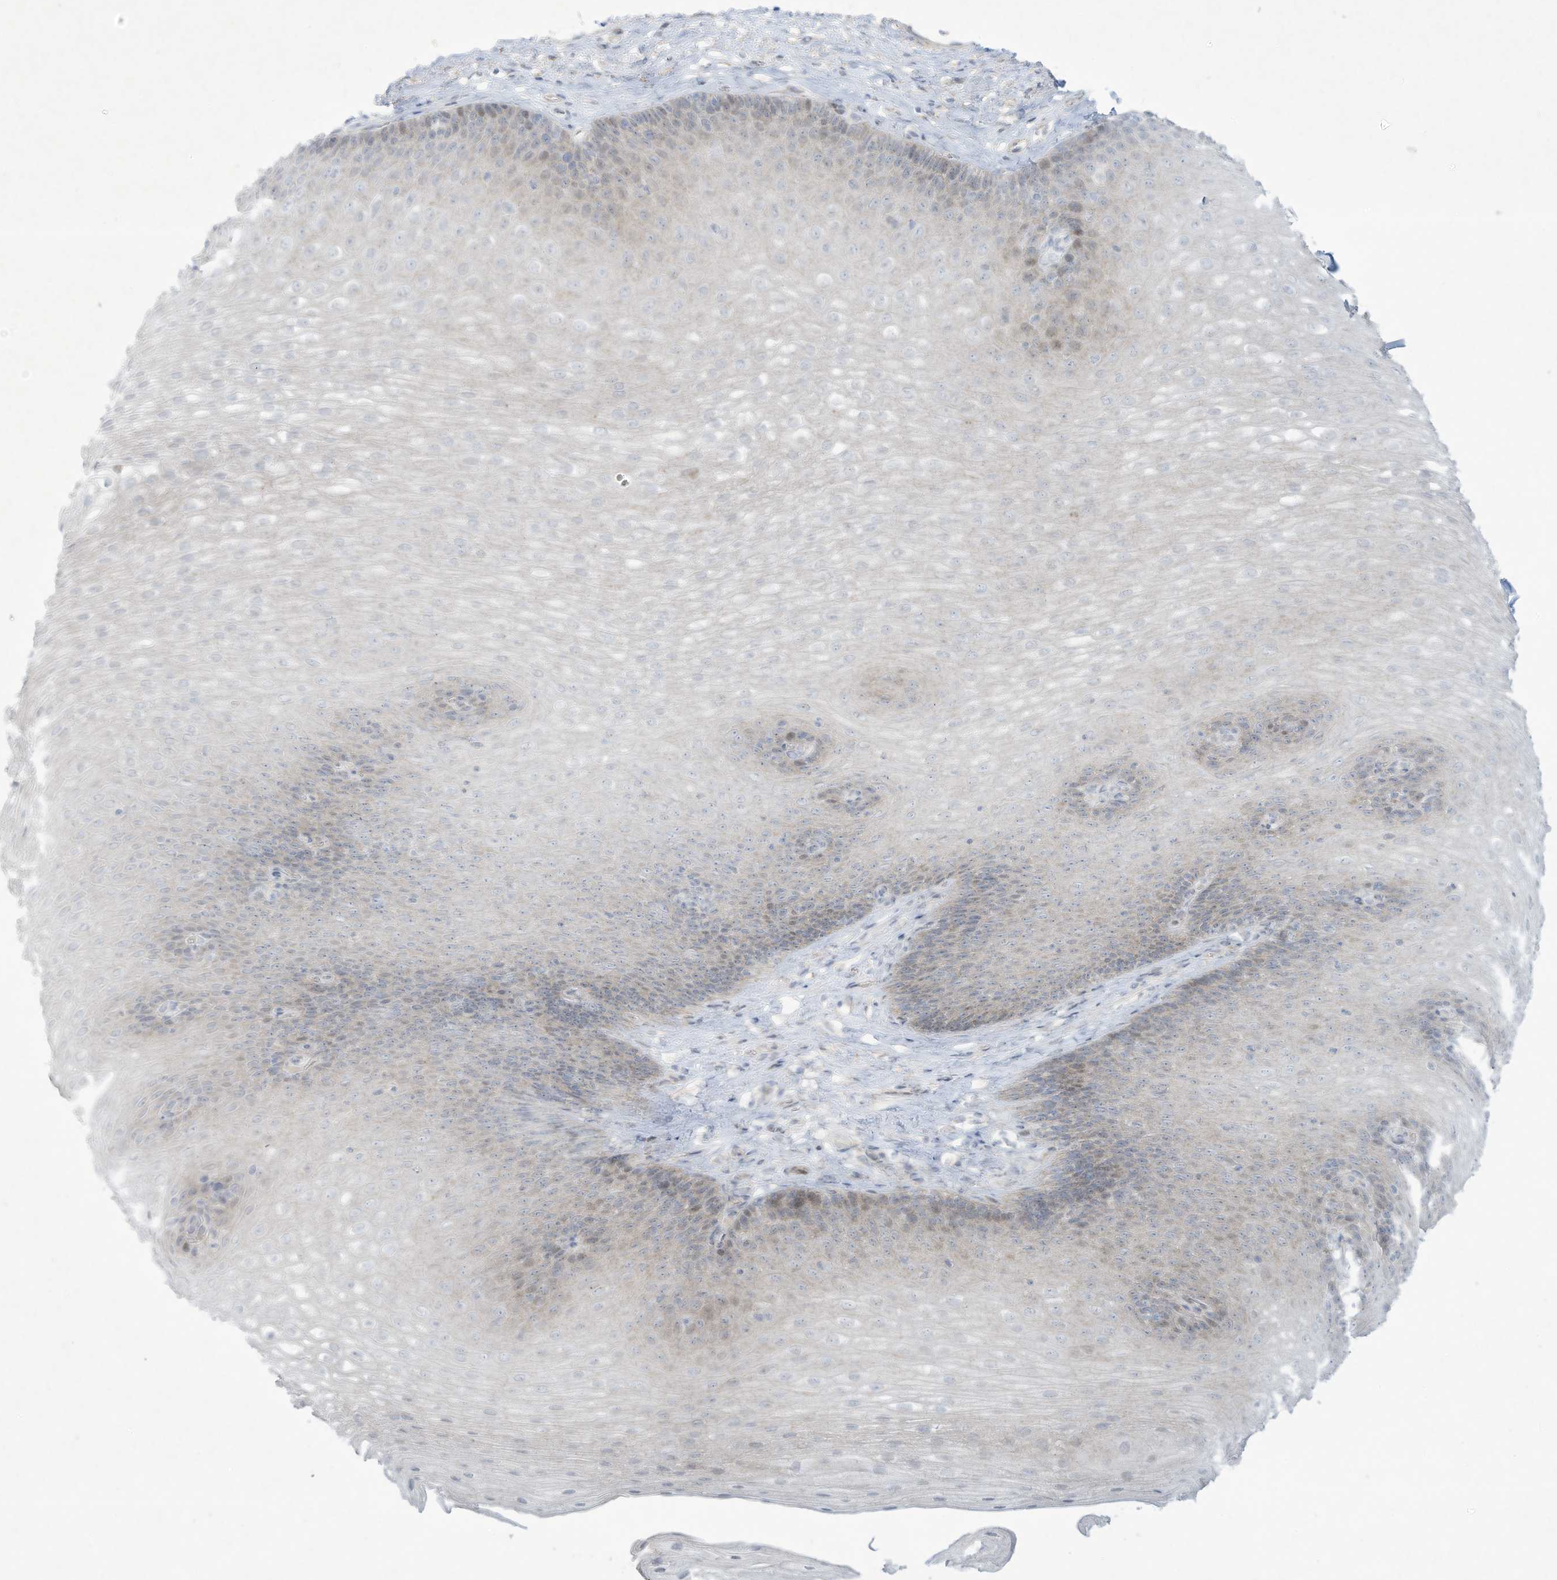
{"staining": {"intensity": "negative", "quantity": "none", "location": "none"}, "tissue": "esophagus", "cell_type": "Squamous epithelial cells", "image_type": "normal", "snomed": [{"axis": "morphology", "description": "Normal tissue, NOS"}, {"axis": "topography", "description": "Esophagus"}], "caption": "The immunohistochemistry (IHC) photomicrograph has no significant positivity in squamous epithelial cells of esophagus.", "gene": "PAX6", "patient": {"sex": "female", "age": 66}}